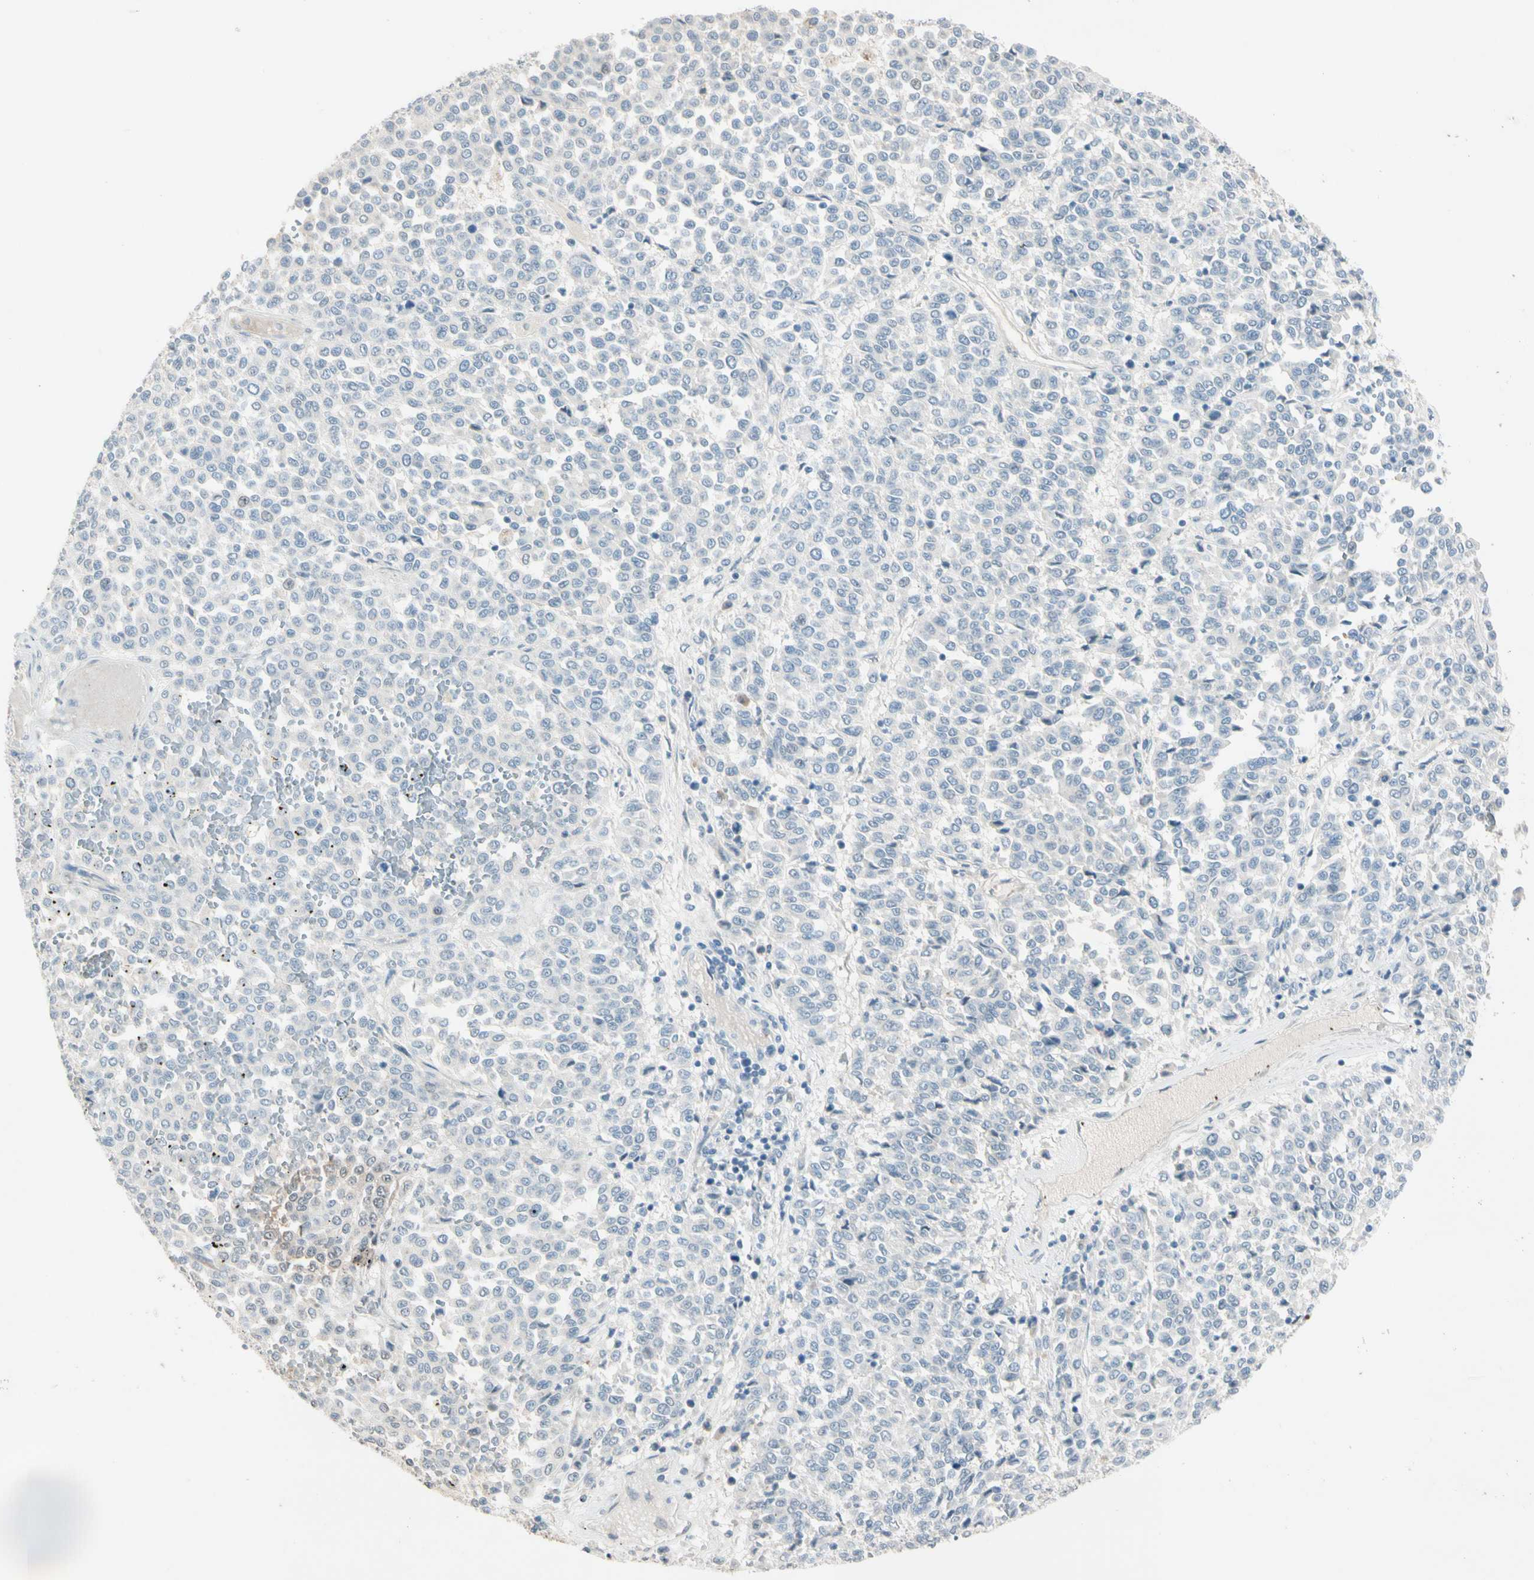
{"staining": {"intensity": "negative", "quantity": "none", "location": "none"}, "tissue": "melanoma", "cell_type": "Tumor cells", "image_type": "cancer", "snomed": [{"axis": "morphology", "description": "Malignant melanoma, Metastatic site"}, {"axis": "topography", "description": "Pancreas"}], "caption": "The photomicrograph displays no staining of tumor cells in malignant melanoma (metastatic site).", "gene": "SERPIND1", "patient": {"sex": "female", "age": 30}}